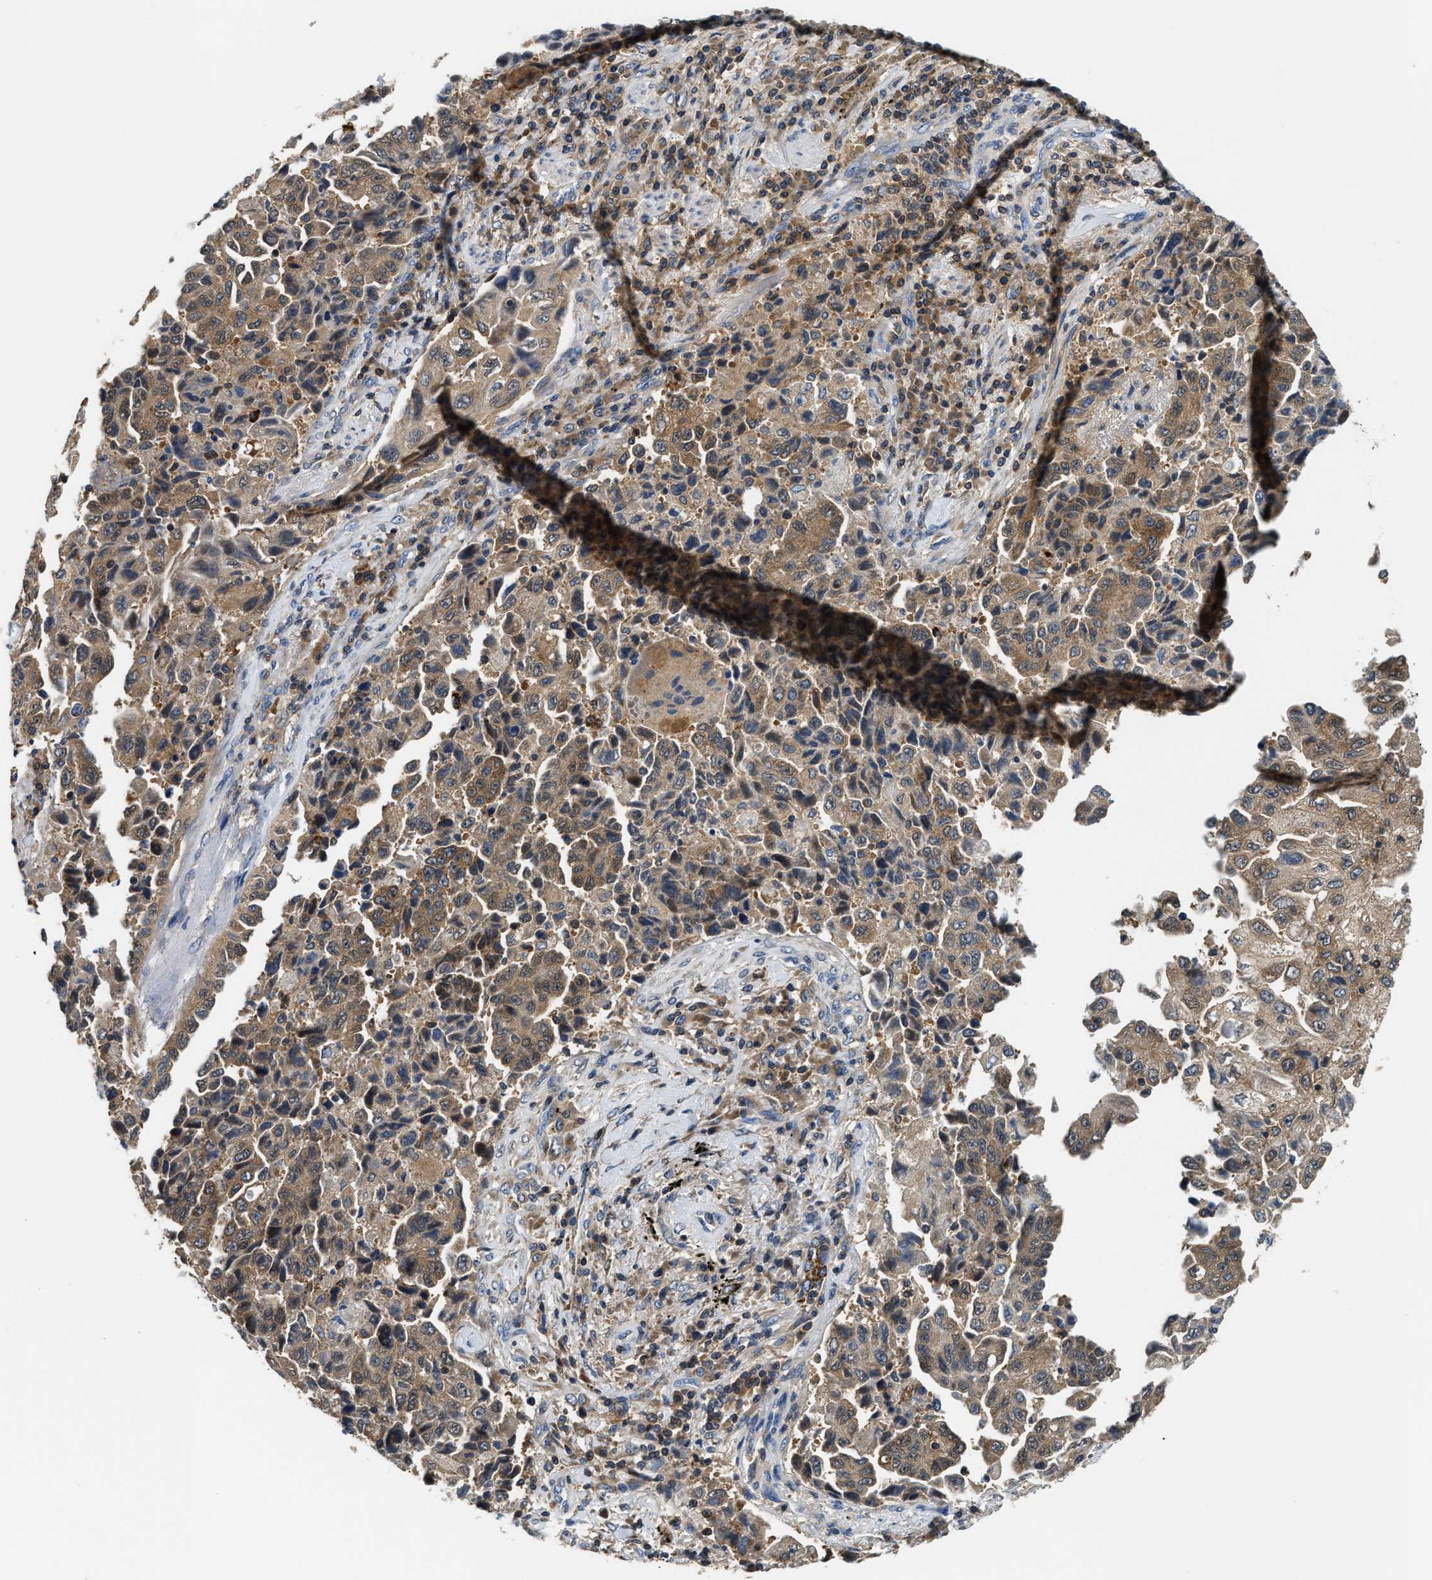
{"staining": {"intensity": "moderate", "quantity": "25%-75%", "location": "cytoplasmic/membranous"}, "tissue": "lung cancer", "cell_type": "Tumor cells", "image_type": "cancer", "snomed": [{"axis": "morphology", "description": "Adenocarcinoma, NOS"}, {"axis": "topography", "description": "Lung"}], "caption": "Protein expression analysis of adenocarcinoma (lung) exhibits moderate cytoplasmic/membranous expression in approximately 25%-75% of tumor cells.", "gene": "CCM2", "patient": {"sex": "female", "age": 51}}